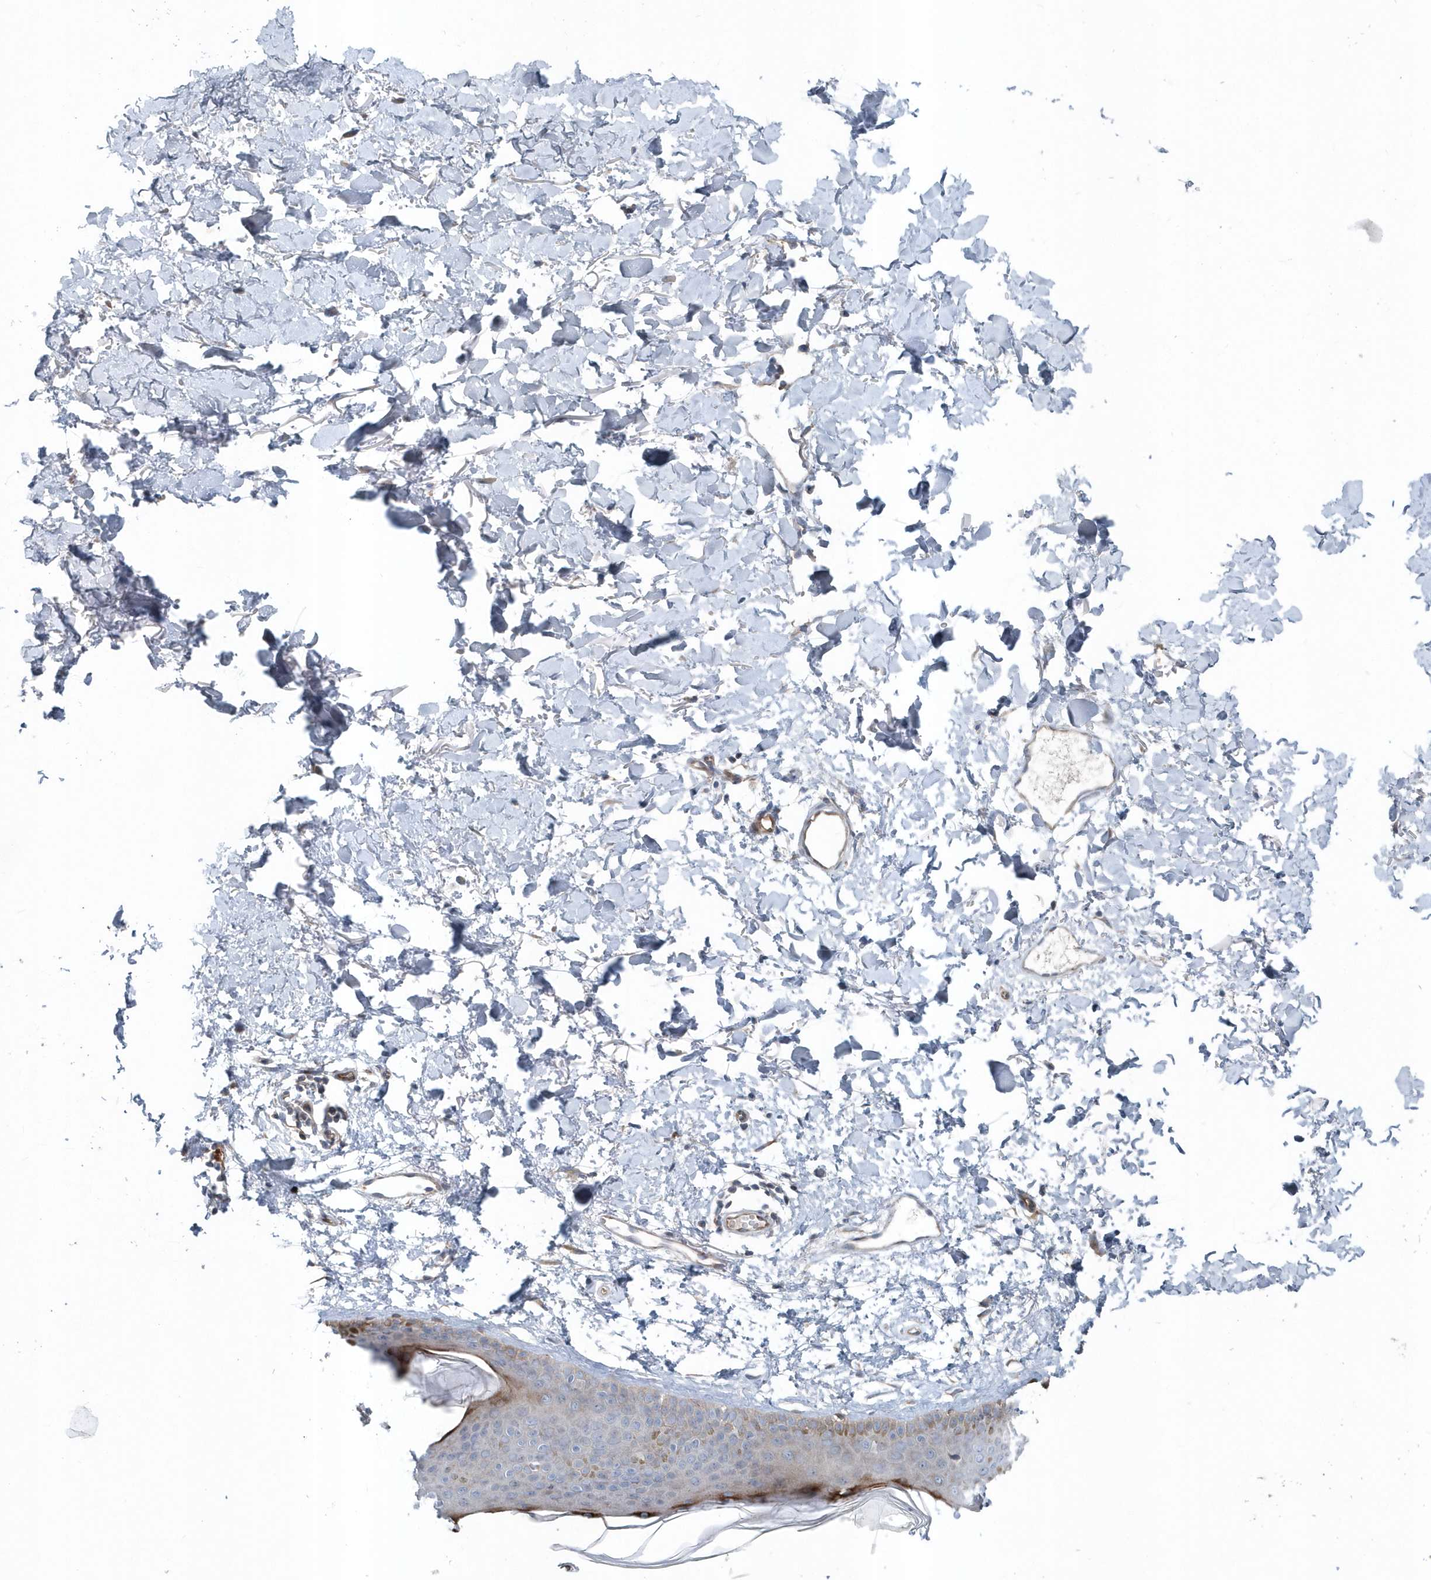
{"staining": {"intensity": "weak", "quantity": ">75%", "location": "cytoplasmic/membranous"}, "tissue": "skin", "cell_type": "Fibroblasts", "image_type": "normal", "snomed": [{"axis": "morphology", "description": "Normal tissue, NOS"}, {"axis": "topography", "description": "Skin"}], "caption": "DAB (3,3'-diaminobenzidine) immunohistochemical staining of benign skin exhibits weak cytoplasmic/membranous protein positivity in approximately >75% of fibroblasts. (IHC, brightfield microscopy, high magnification).", "gene": "MCC", "patient": {"sex": "female", "age": 58}}